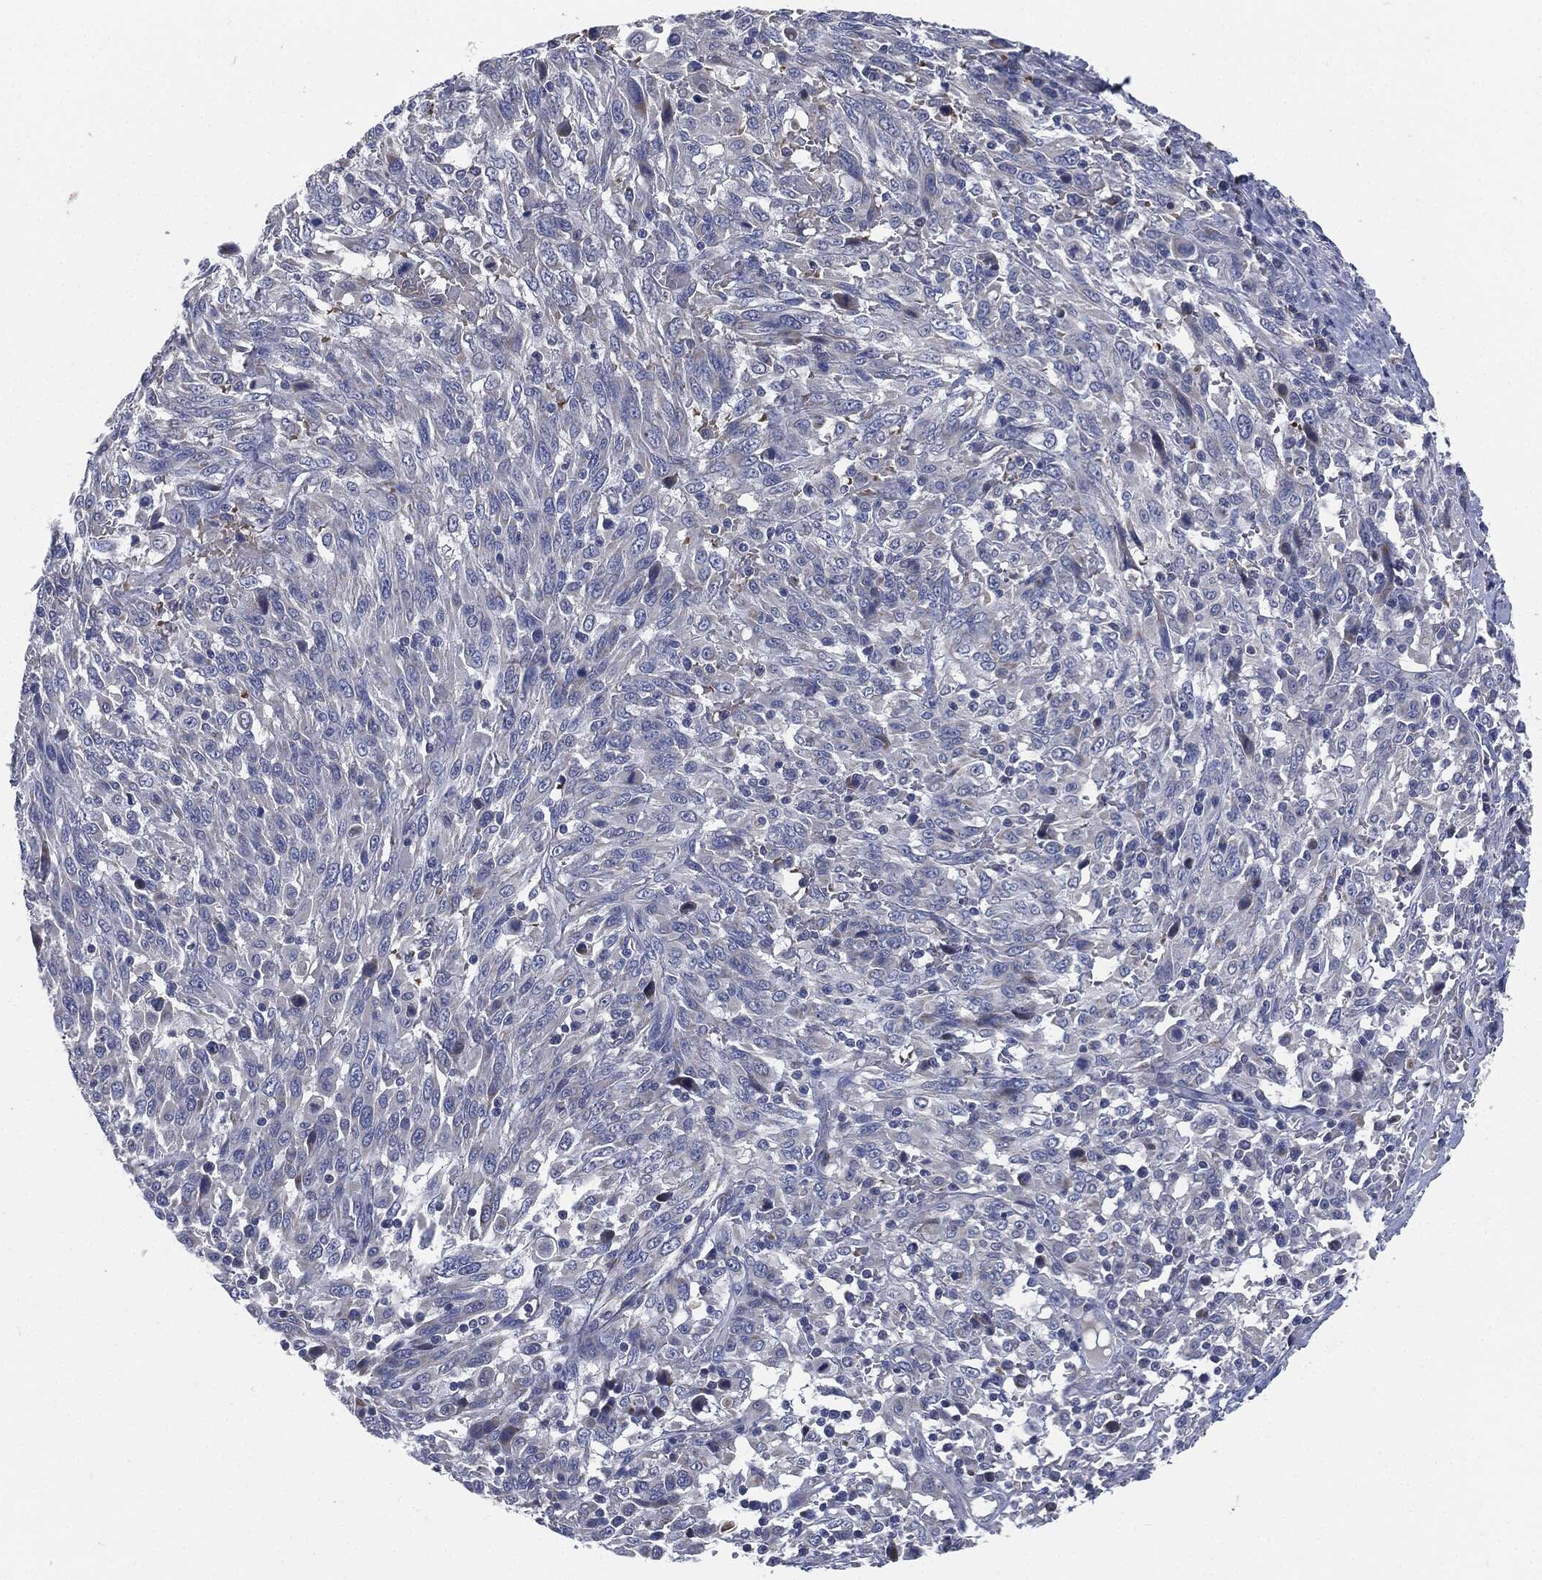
{"staining": {"intensity": "negative", "quantity": "none", "location": "none"}, "tissue": "melanoma", "cell_type": "Tumor cells", "image_type": "cancer", "snomed": [{"axis": "morphology", "description": "Malignant melanoma, NOS"}, {"axis": "topography", "description": "Skin"}], "caption": "Immunohistochemistry histopathology image of human malignant melanoma stained for a protein (brown), which reveals no staining in tumor cells.", "gene": "SIGLEC9", "patient": {"sex": "female", "age": 91}}